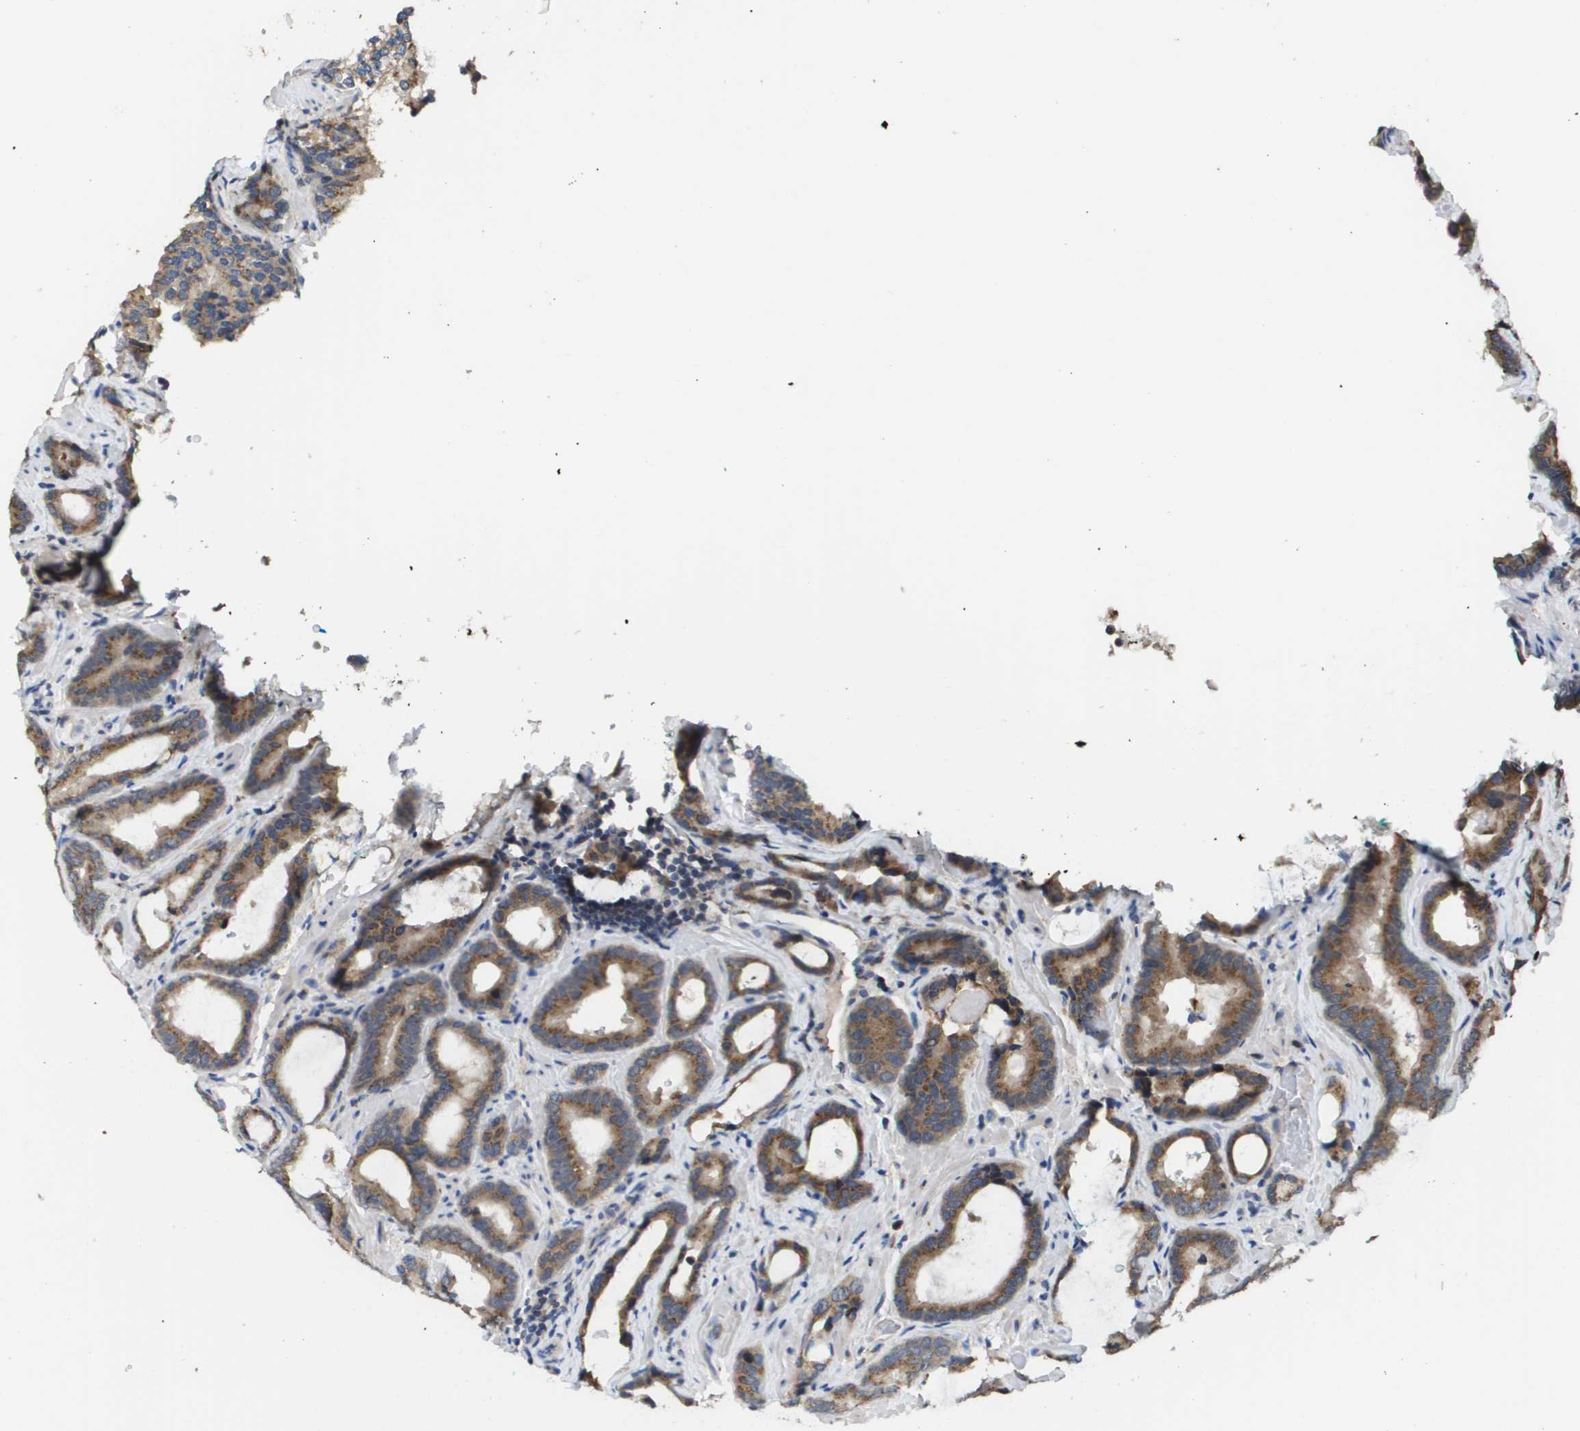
{"staining": {"intensity": "moderate", "quantity": ">75%", "location": "cytoplasmic/membranous"}, "tissue": "prostate cancer", "cell_type": "Tumor cells", "image_type": "cancer", "snomed": [{"axis": "morphology", "description": "Adenocarcinoma, Low grade"}, {"axis": "topography", "description": "Prostate"}], "caption": "Human prostate cancer (low-grade adenocarcinoma) stained for a protein (brown) shows moderate cytoplasmic/membranous positive staining in about >75% of tumor cells.", "gene": "PCK1", "patient": {"sex": "male", "age": 60}}